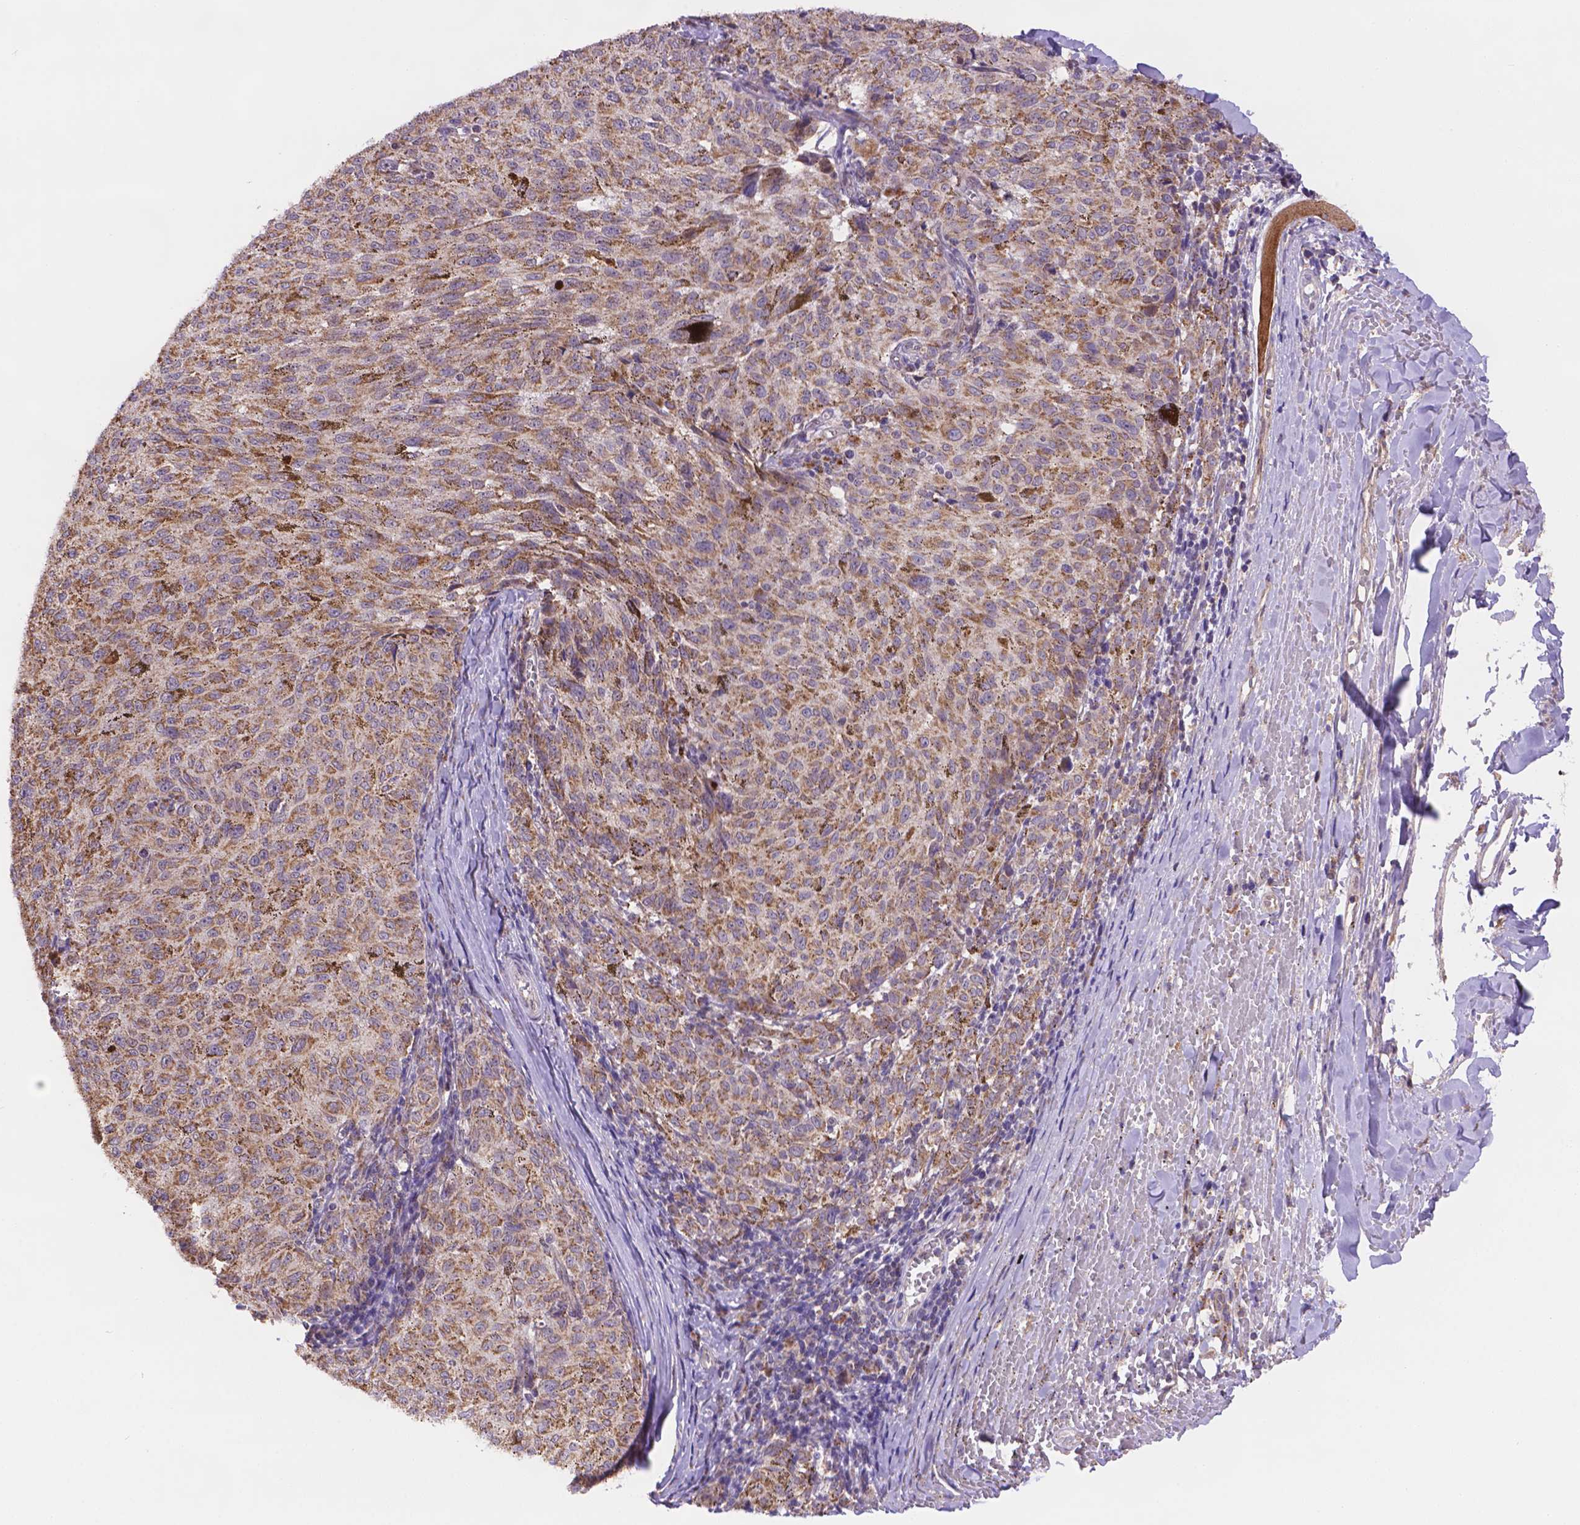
{"staining": {"intensity": "moderate", "quantity": ">75%", "location": "cytoplasmic/membranous"}, "tissue": "melanoma", "cell_type": "Tumor cells", "image_type": "cancer", "snomed": [{"axis": "morphology", "description": "Malignant melanoma, NOS"}, {"axis": "topography", "description": "Skin"}], "caption": "Immunohistochemical staining of melanoma displays medium levels of moderate cytoplasmic/membranous protein expression in approximately >75% of tumor cells.", "gene": "CYYR1", "patient": {"sex": "female", "age": 72}}